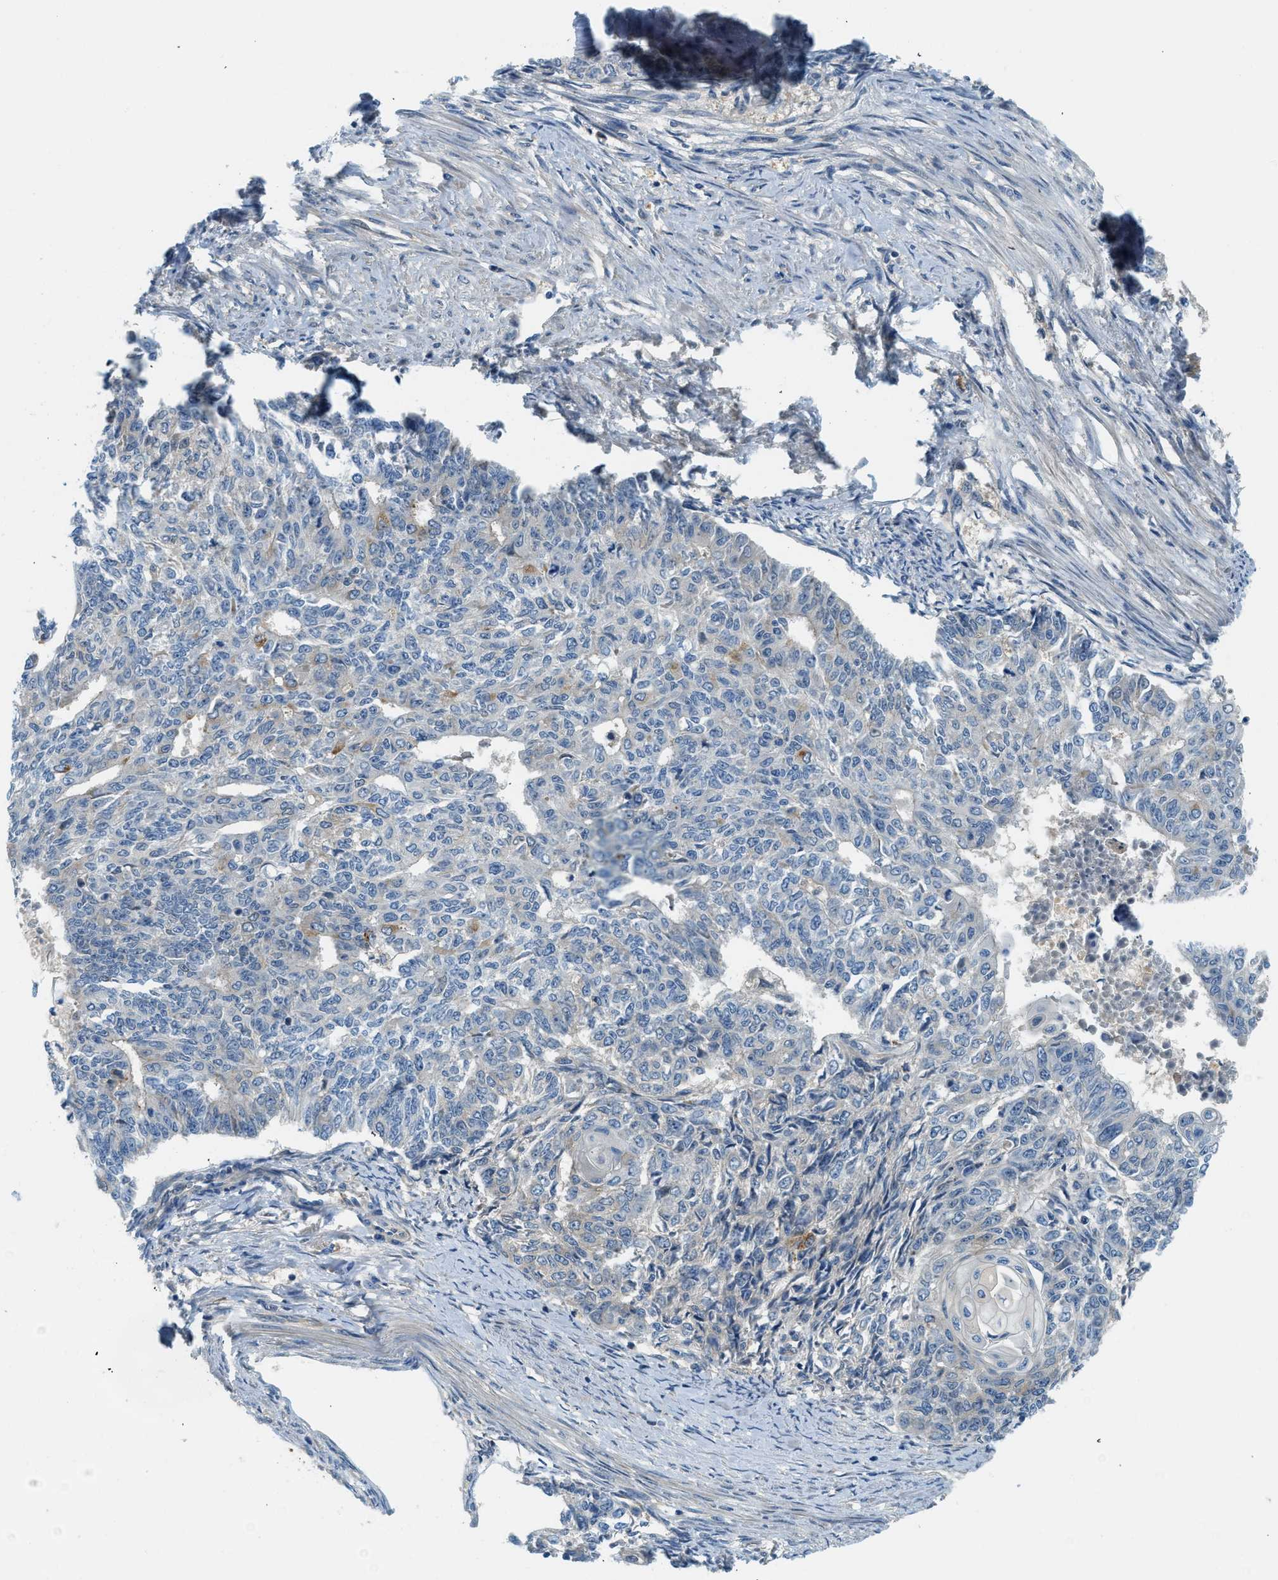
{"staining": {"intensity": "negative", "quantity": "none", "location": "none"}, "tissue": "endometrial cancer", "cell_type": "Tumor cells", "image_type": "cancer", "snomed": [{"axis": "morphology", "description": "Adenocarcinoma, NOS"}, {"axis": "topography", "description": "Endometrium"}], "caption": "High power microscopy photomicrograph of an IHC histopathology image of endometrial adenocarcinoma, revealing no significant expression in tumor cells.", "gene": "KCNK1", "patient": {"sex": "female", "age": 32}}